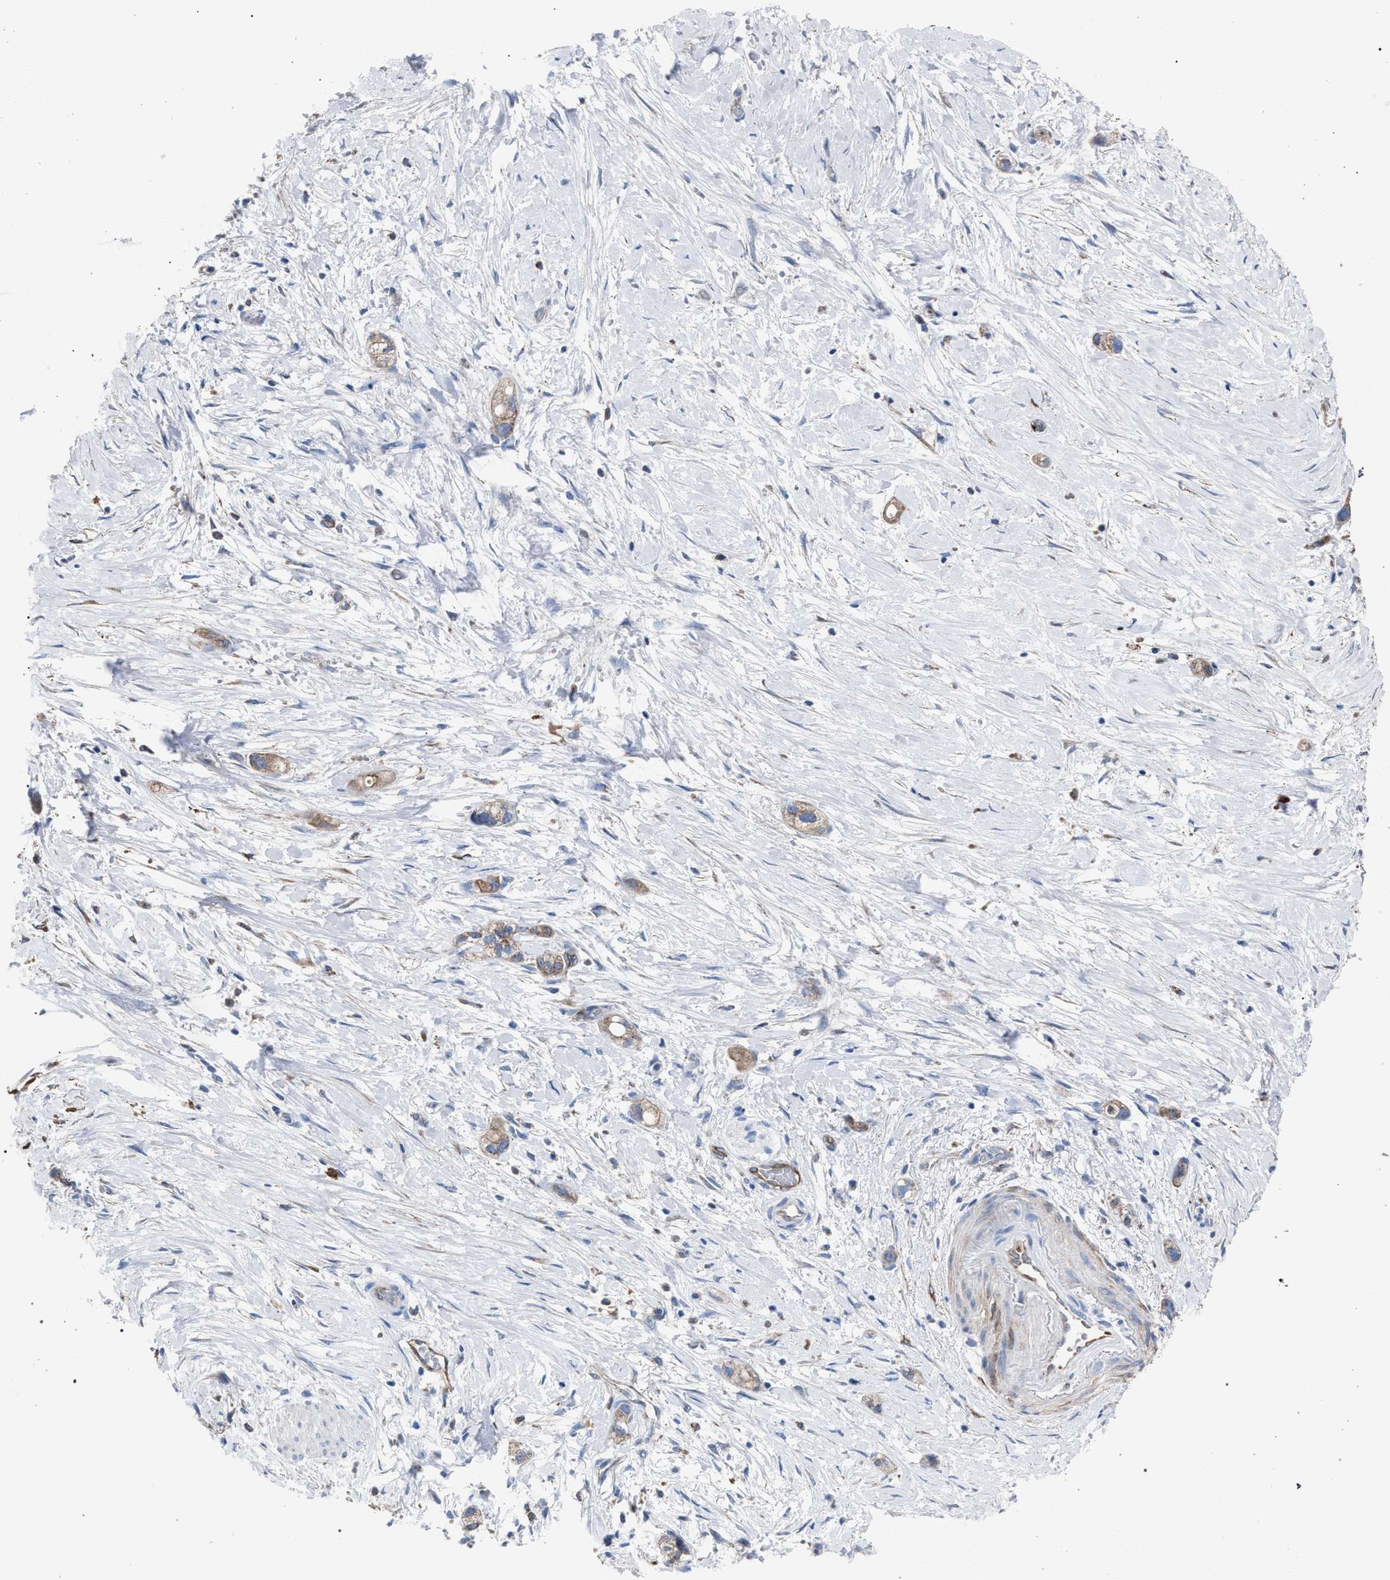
{"staining": {"intensity": "weak", "quantity": ">75%", "location": "cytoplasmic/membranous"}, "tissue": "stomach cancer", "cell_type": "Tumor cells", "image_type": "cancer", "snomed": [{"axis": "morphology", "description": "Adenocarcinoma, NOS"}, {"axis": "topography", "description": "Stomach"}, {"axis": "topography", "description": "Stomach, lower"}], "caption": "This photomicrograph reveals immunohistochemistry staining of human stomach cancer, with low weak cytoplasmic/membranous expression in approximately >75% of tumor cells.", "gene": "HSD17B4", "patient": {"sex": "female", "age": 48}}